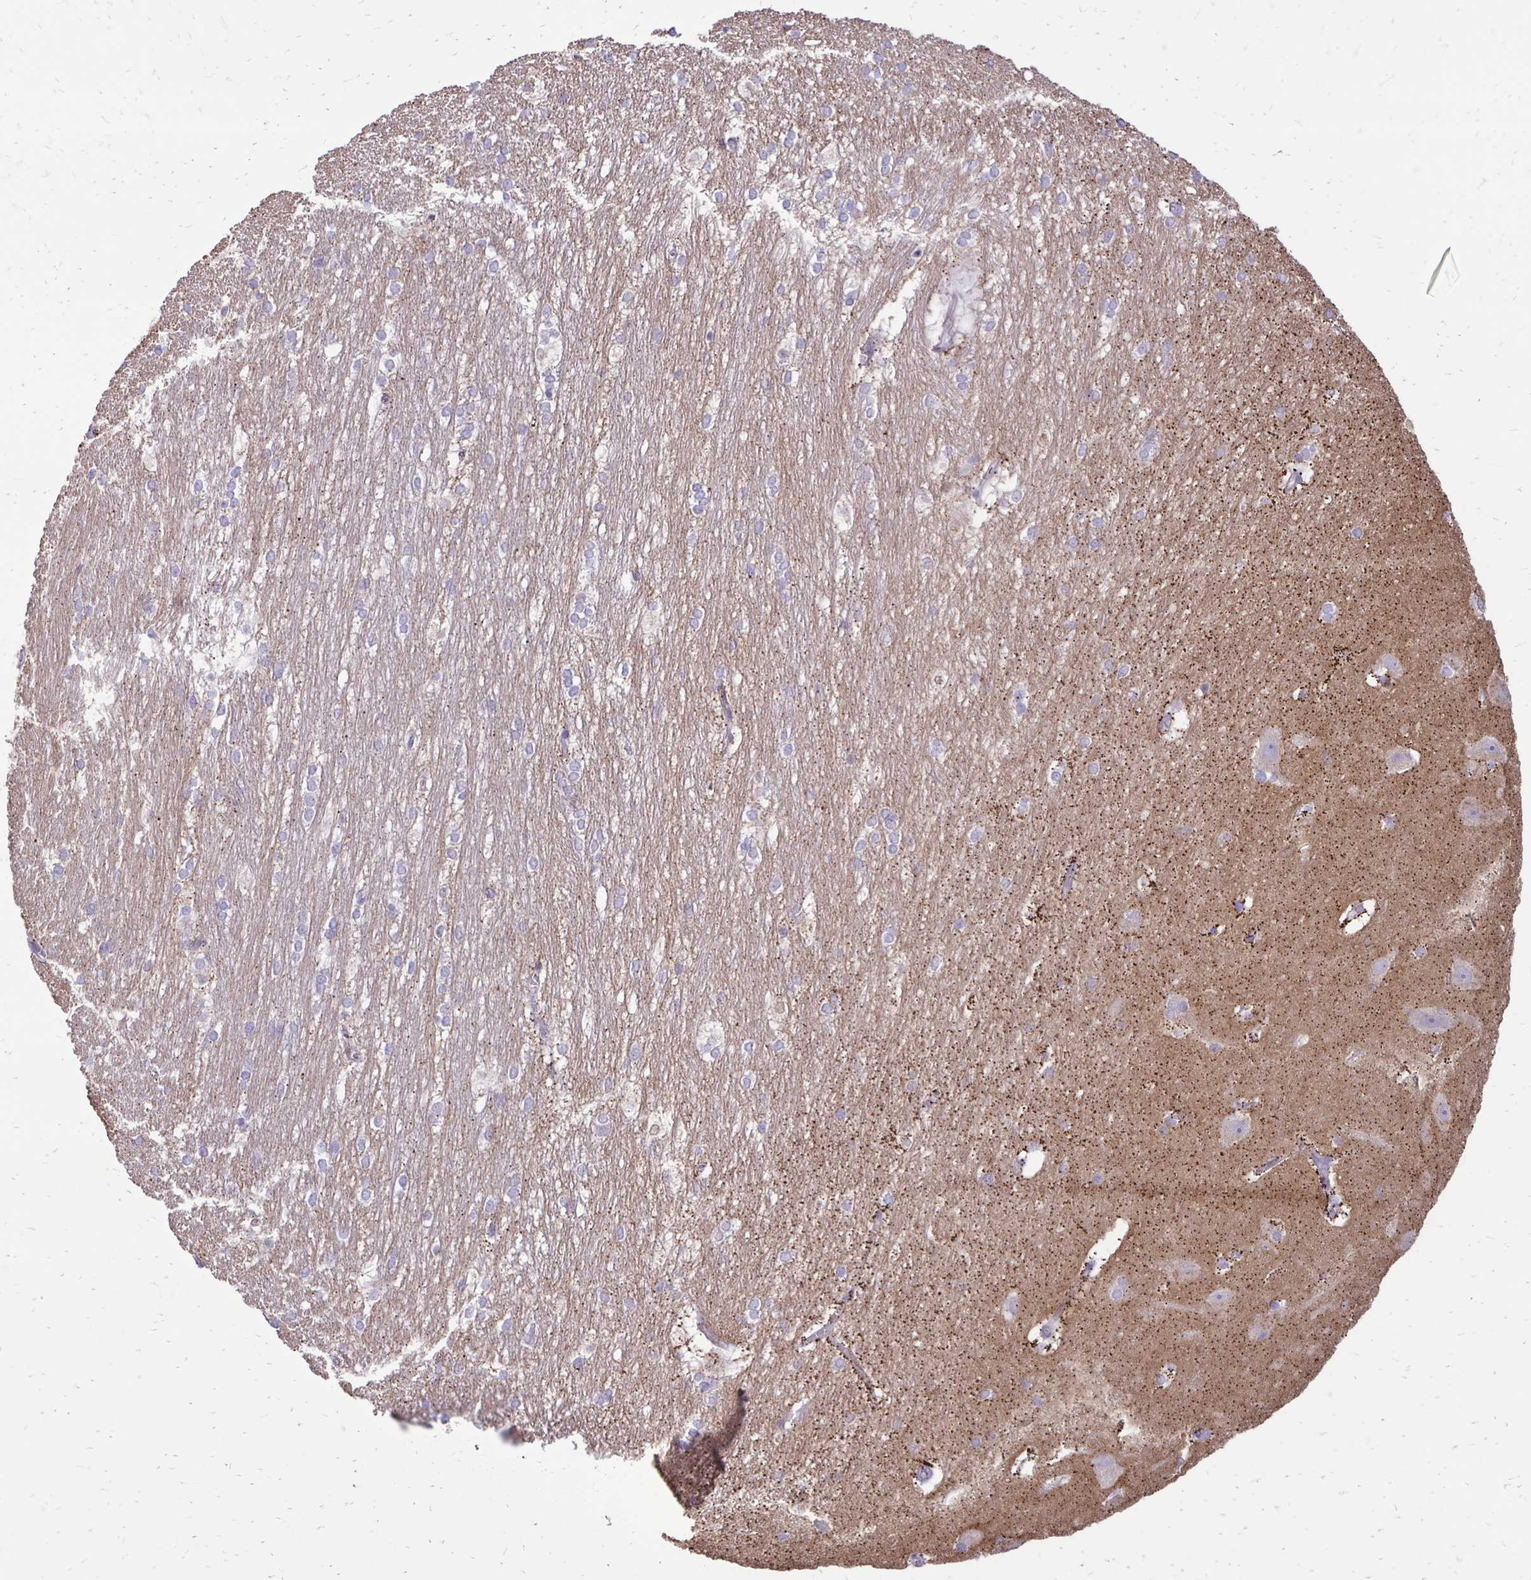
{"staining": {"intensity": "weak", "quantity": "<25%", "location": "cytoplasmic/membranous"}, "tissue": "hippocampus", "cell_type": "Glial cells", "image_type": "normal", "snomed": [{"axis": "morphology", "description": "Normal tissue, NOS"}, {"axis": "topography", "description": "Cerebral cortex"}, {"axis": "topography", "description": "Hippocampus"}], "caption": "Hippocampus stained for a protein using immunohistochemistry reveals no staining glial cells.", "gene": "GAS2", "patient": {"sex": "female", "age": 19}}